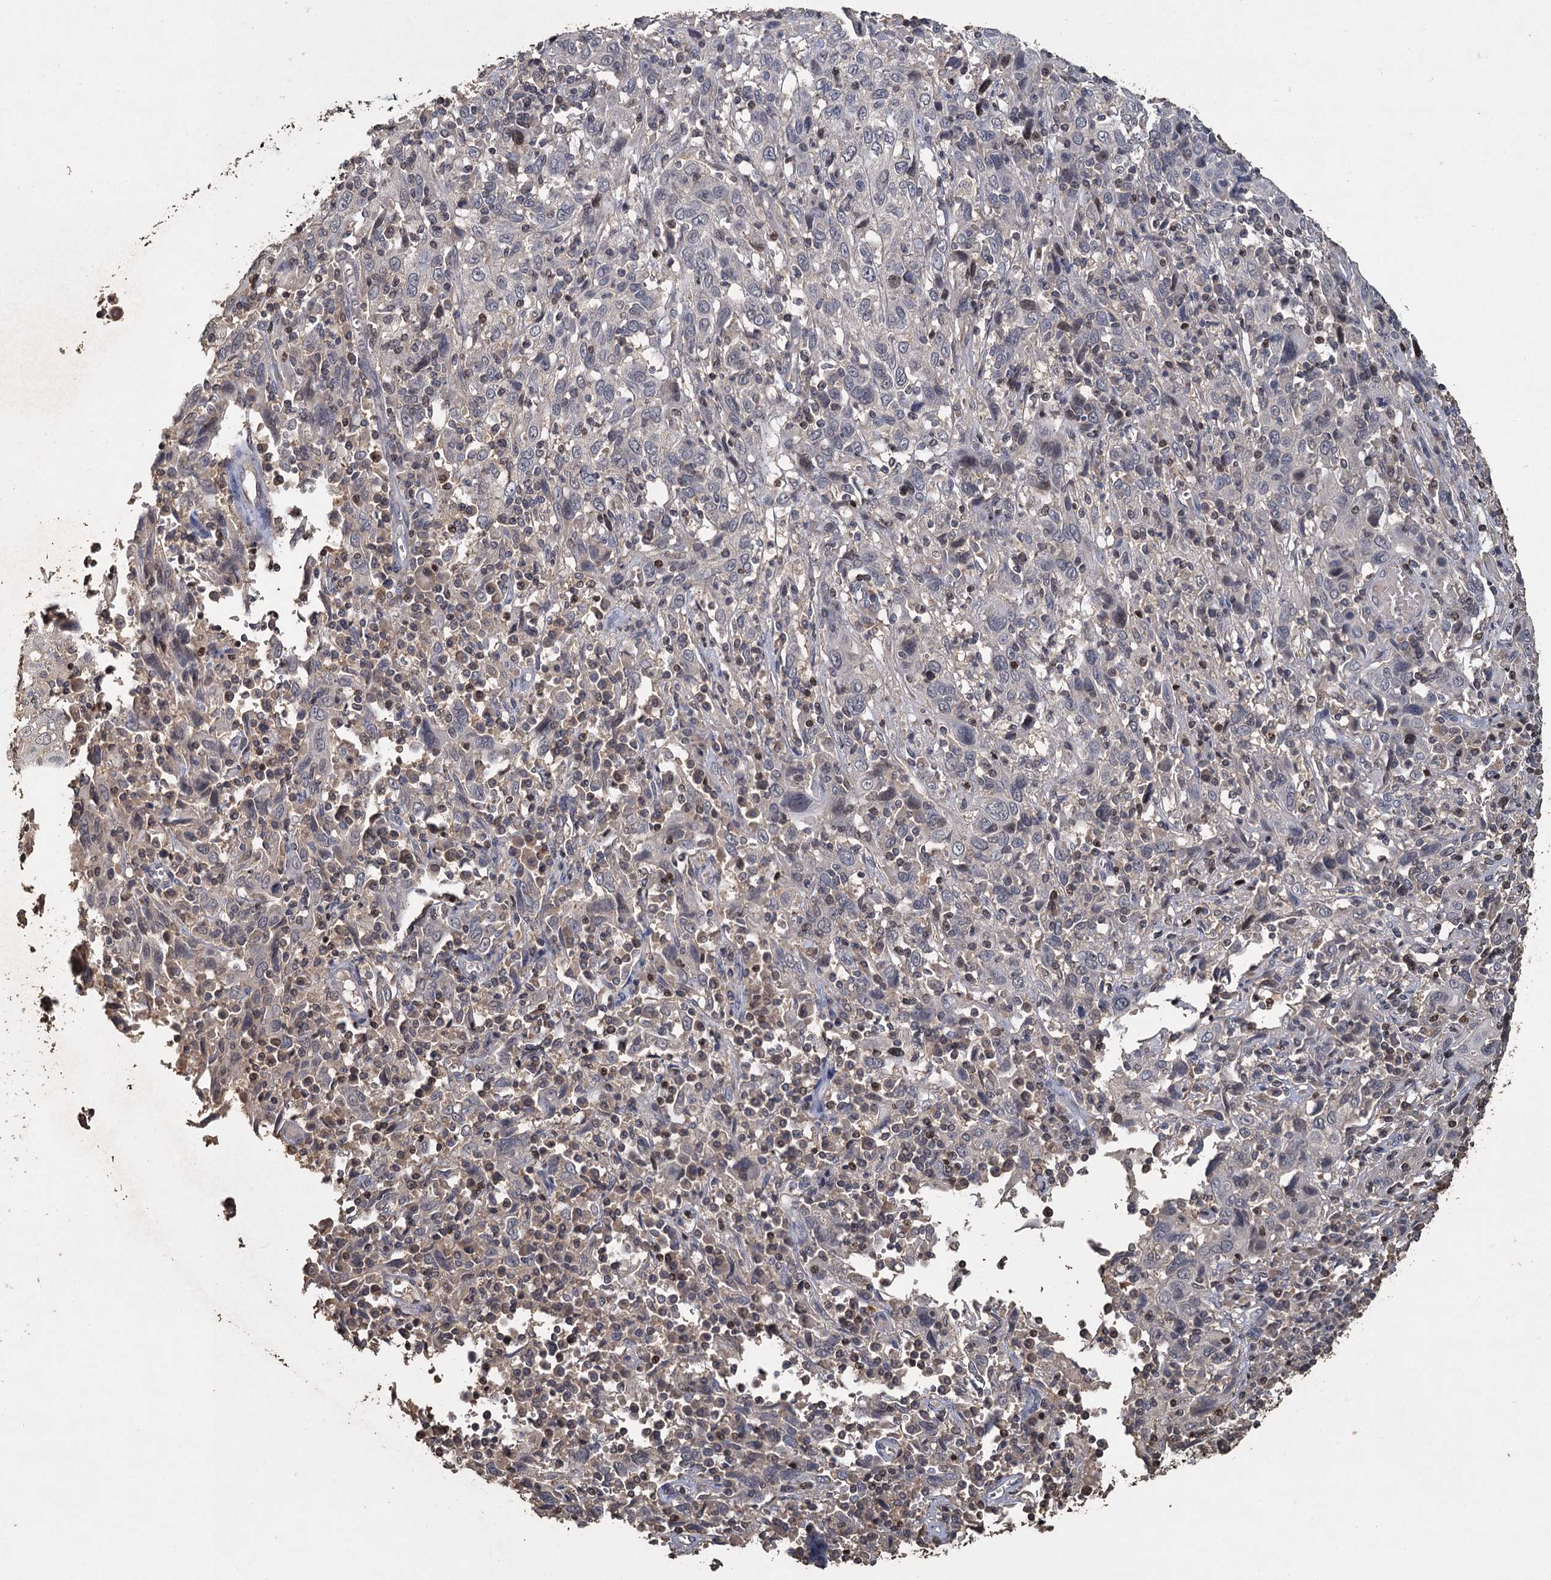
{"staining": {"intensity": "negative", "quantity": "none", "location": "none"}, "tissue": "cervical cancer", "cell_type": "Tumor cells", "image_type": "cancer", "snomed": [{"axis": "morphology", "description": "Squamous cell carcinoma, NOS"}, {"axis": "topography", "description": "Cervix"}], "caption": "Protein analysis of squamous cell carcinoma (cervical) displays no significant positivity in tumor cells.", "gene": "CCDC61", "patient": {"sex": "female", "age": 46}}